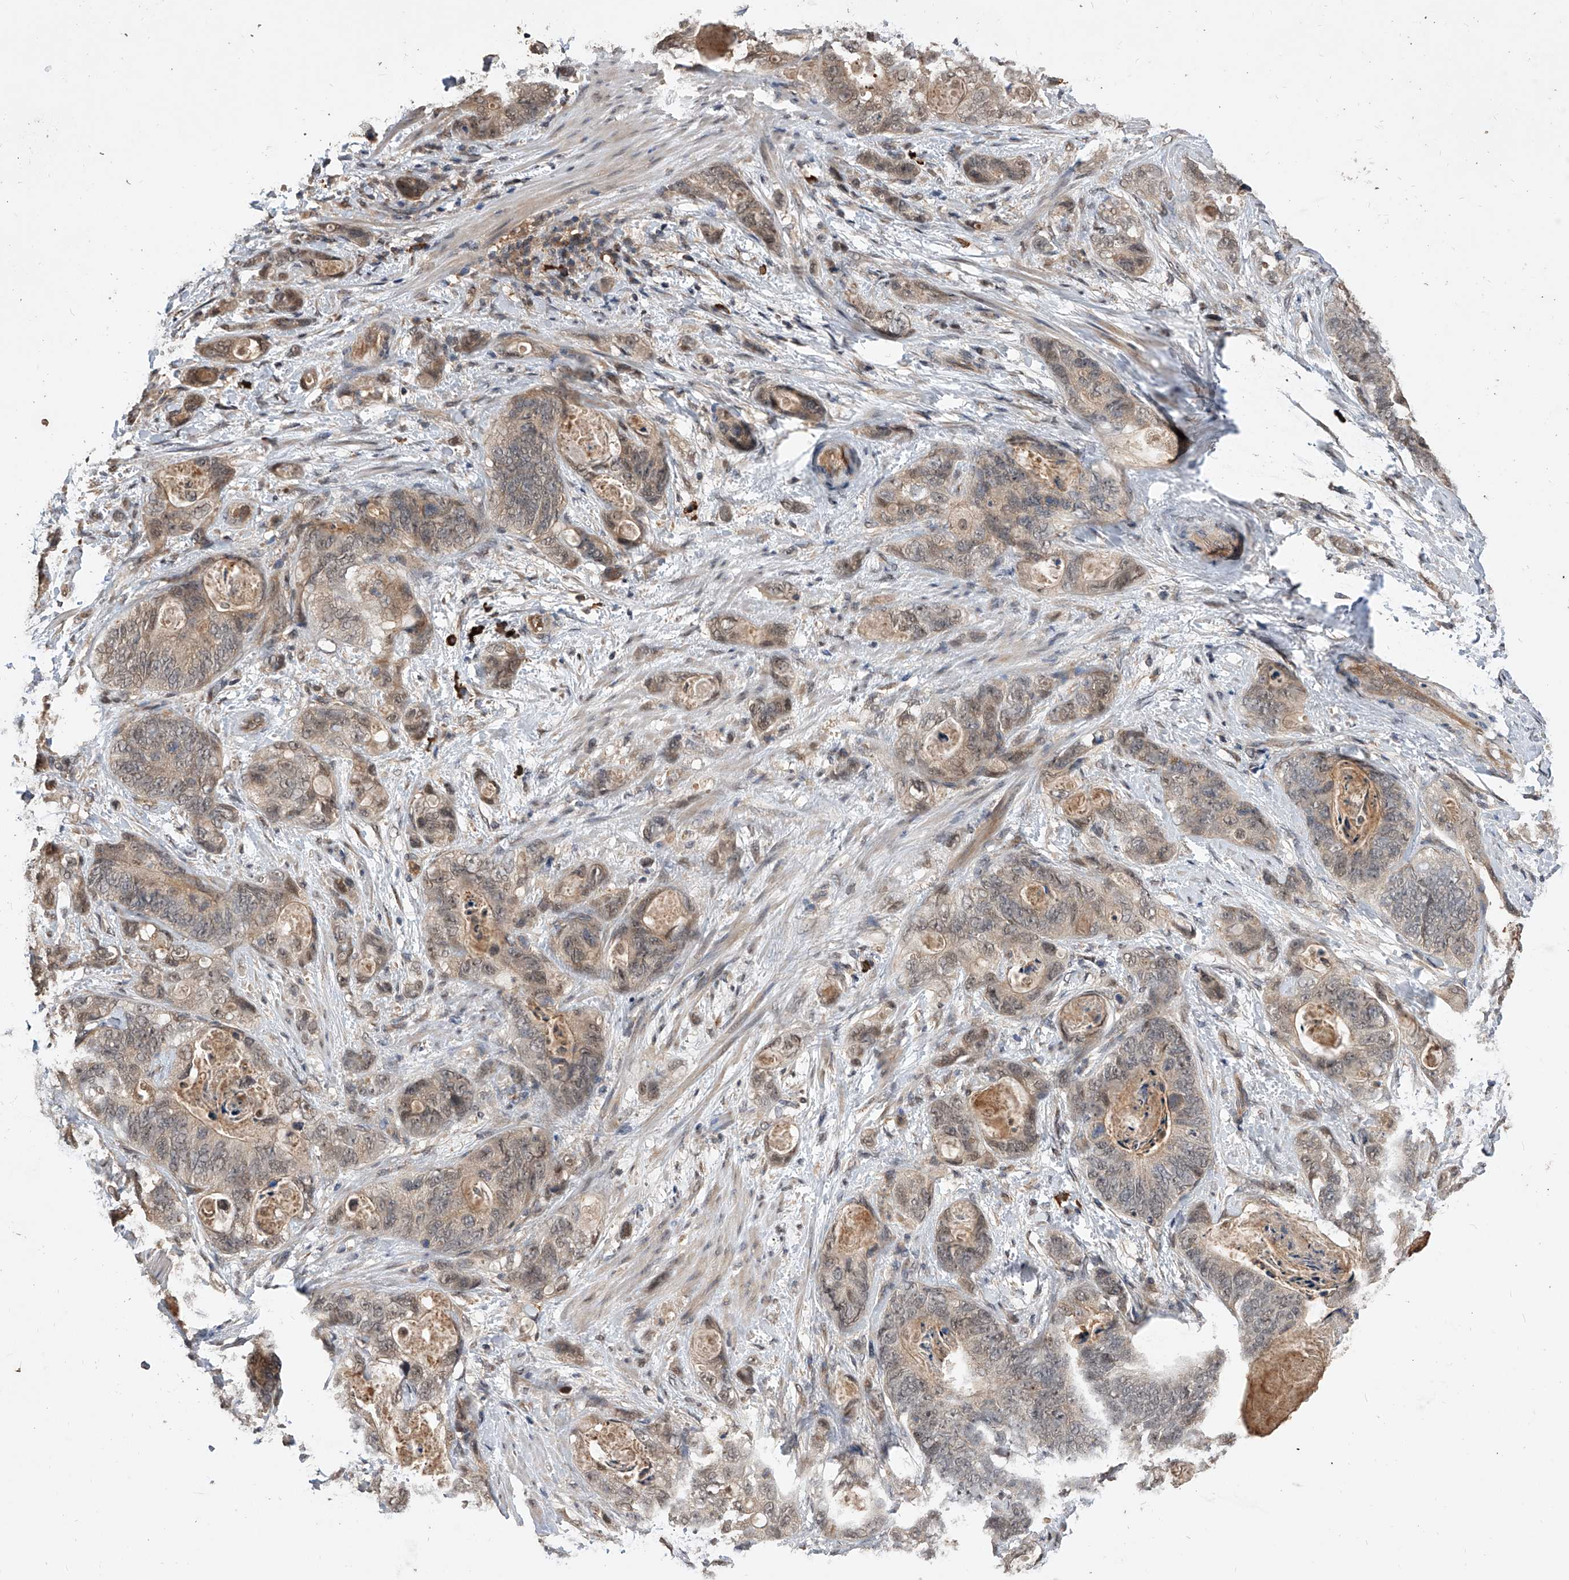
{"staining": {"intensity": "weak", "quantity": ">75%", "location": "cytoplasmic/membranous,nuclear"}, "tissue": "stomach cancer", "cell_type": "Tumor cells", "image_type": "cancer", "snomed": [{"axis": "morphology", "description": "Normal tissue, NOS"}, {"axis": "morphology", "description": "Adenocarcinoma, NOS"}, {"axis": "topography", "description": "Stomach"}], "caption": "Stomach cancer stained with immunohistochemistry demonstrates weak cytoplasmic/membranous and nuclear staining in approximately >75% of tumor cells. The protein is shown in brown color, while the nuclei are stained blue.", "gene": "CFAP410", "patient": {"sex": "female", "age": 89}}